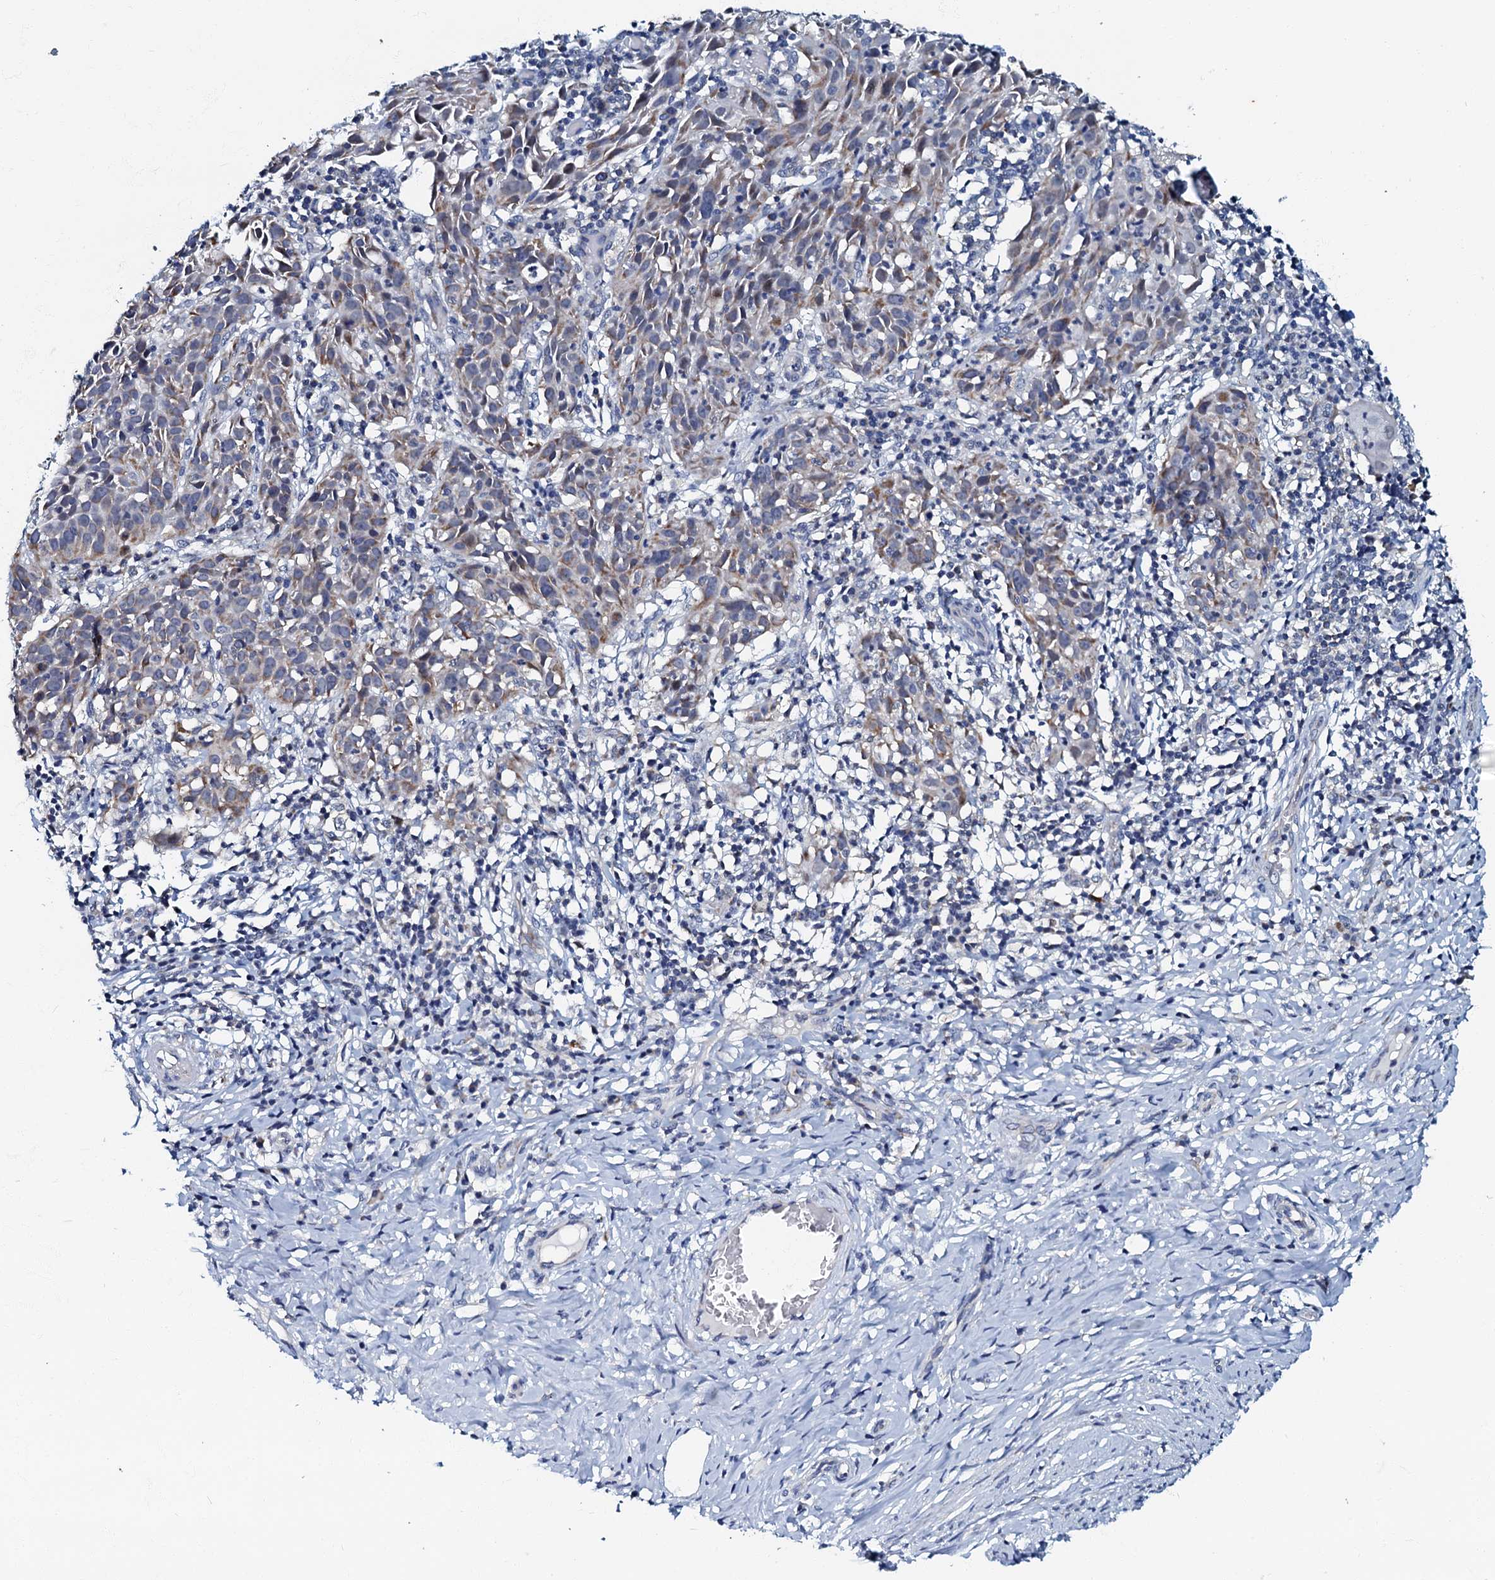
{"staining": {"intensity": "weak", "quantity": "25%-75%", "location": "cytoplasmic/membranous"}, "tissue": "cervical cancer", "cell_type": "Tumor cells", "image_type": "cancer", "snomed": [{"axis": "morphology", "description": "Squamous cell carcinoma, NOS"}, {"axis": "topography", "description": "Cervix"}], "caption": "The photomicrograph demonstrates a brown stain indicating the presence of a protein in the cytoplasmic/membranous of tumor cells in squamous cell carcinoma (cervical).", "gene": "MRPL51", "patient": {"sex": "female", "age": 50}}